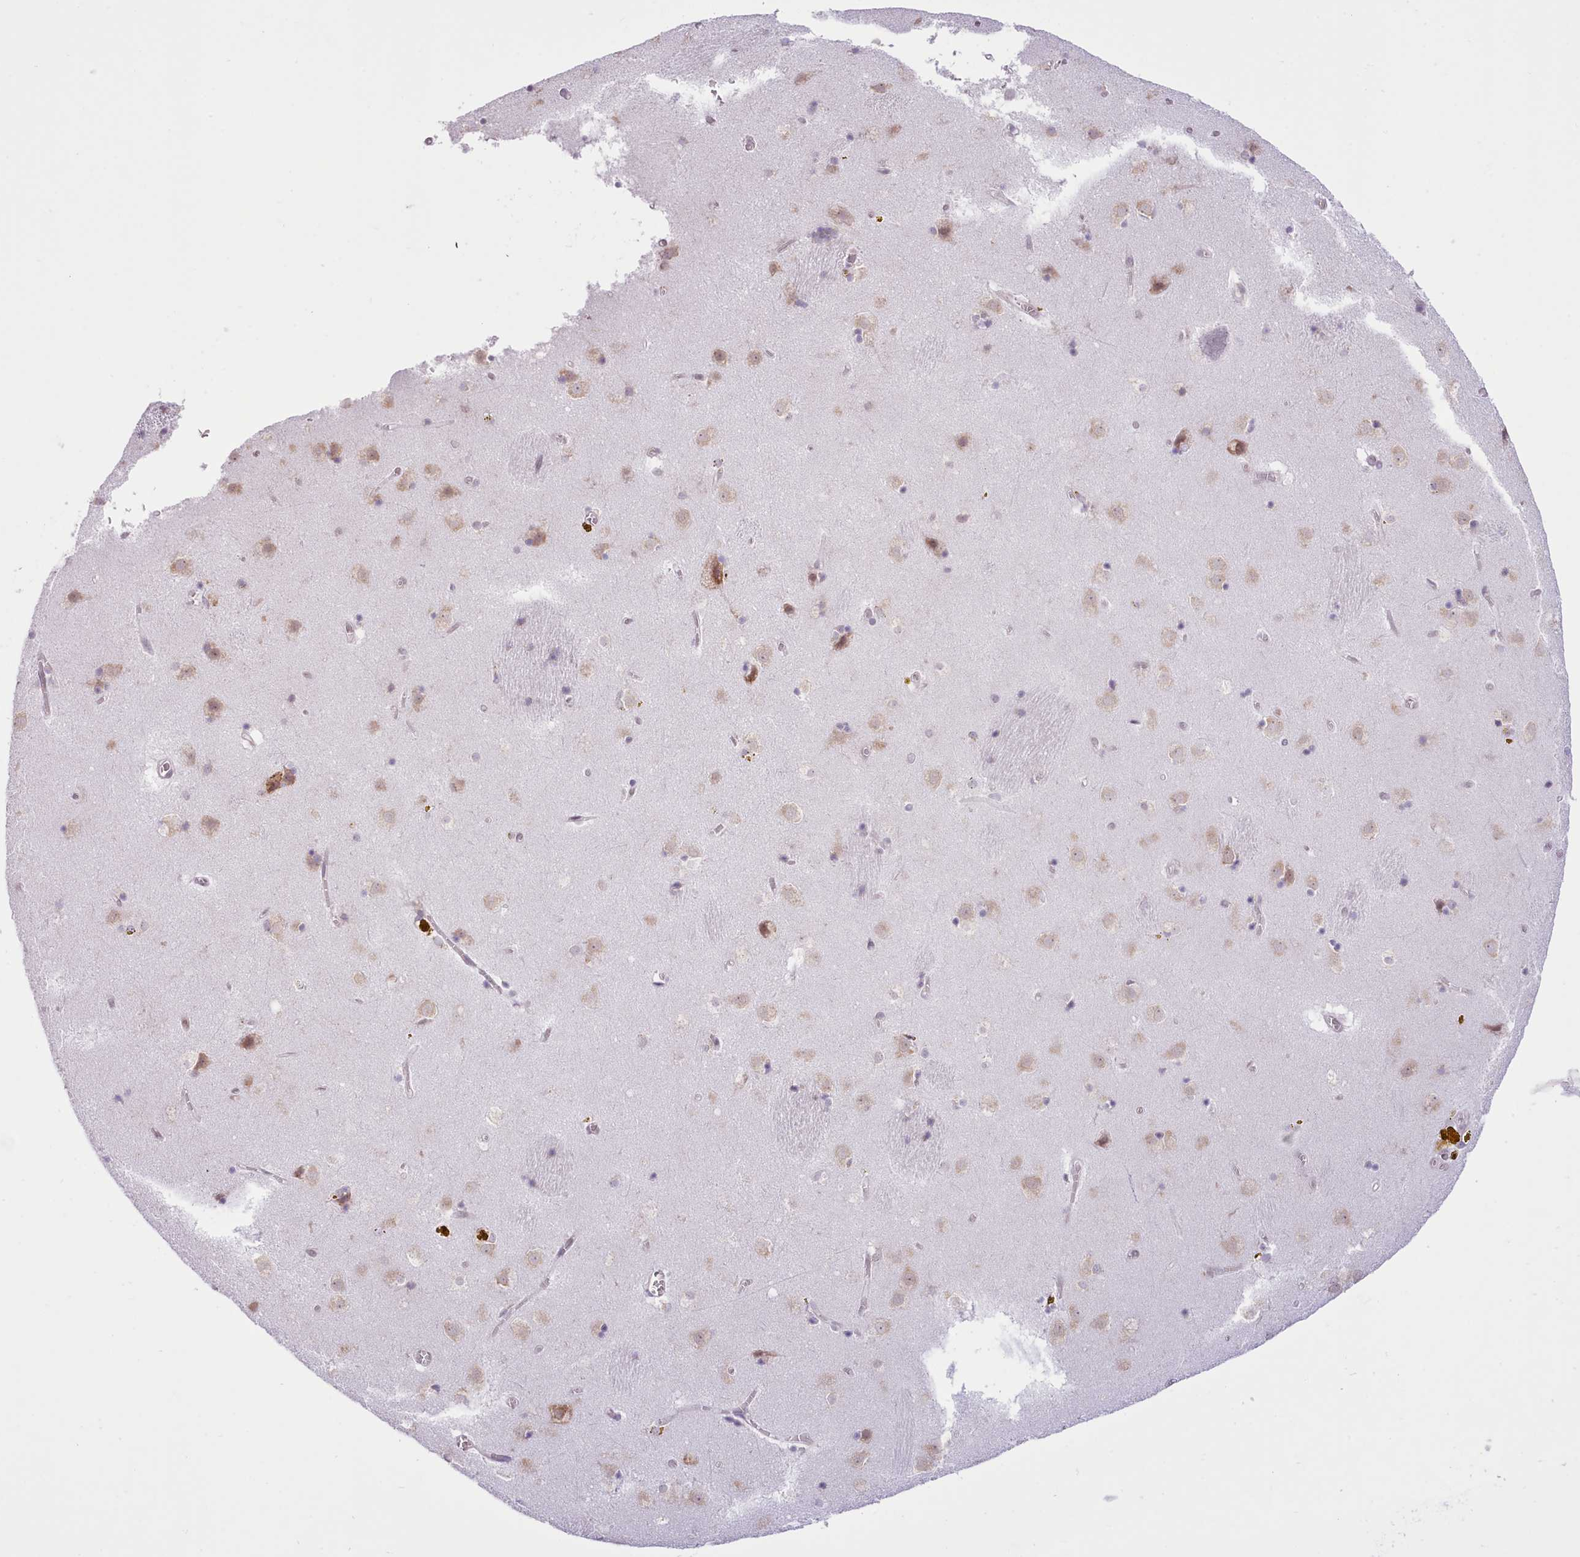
{"staining": {"intensity": "weak", "quantity": "<25%", "location": "cytoplasmic/membranous"}, "tissue": "caudate", "cell_type": "Glial cells", "image_type": "normal", "snomed": [{"axis": "morphology", "description": "Normal tissue, NOS"}, {"axis": "topography", "description": "Lateral ventricle wall"}], "caption": "Immunohistochemistry of unremarkable human caudate demonstrates no positivity in glial cells. Brightfield microscopy of IHC stained with DAB (3,3'-diaminobenzidine) (brown) and hematoxylin (blue), captured at high magnification.", "gene": "SEC61B", "patient": {"sex": "male", "age": 70}}